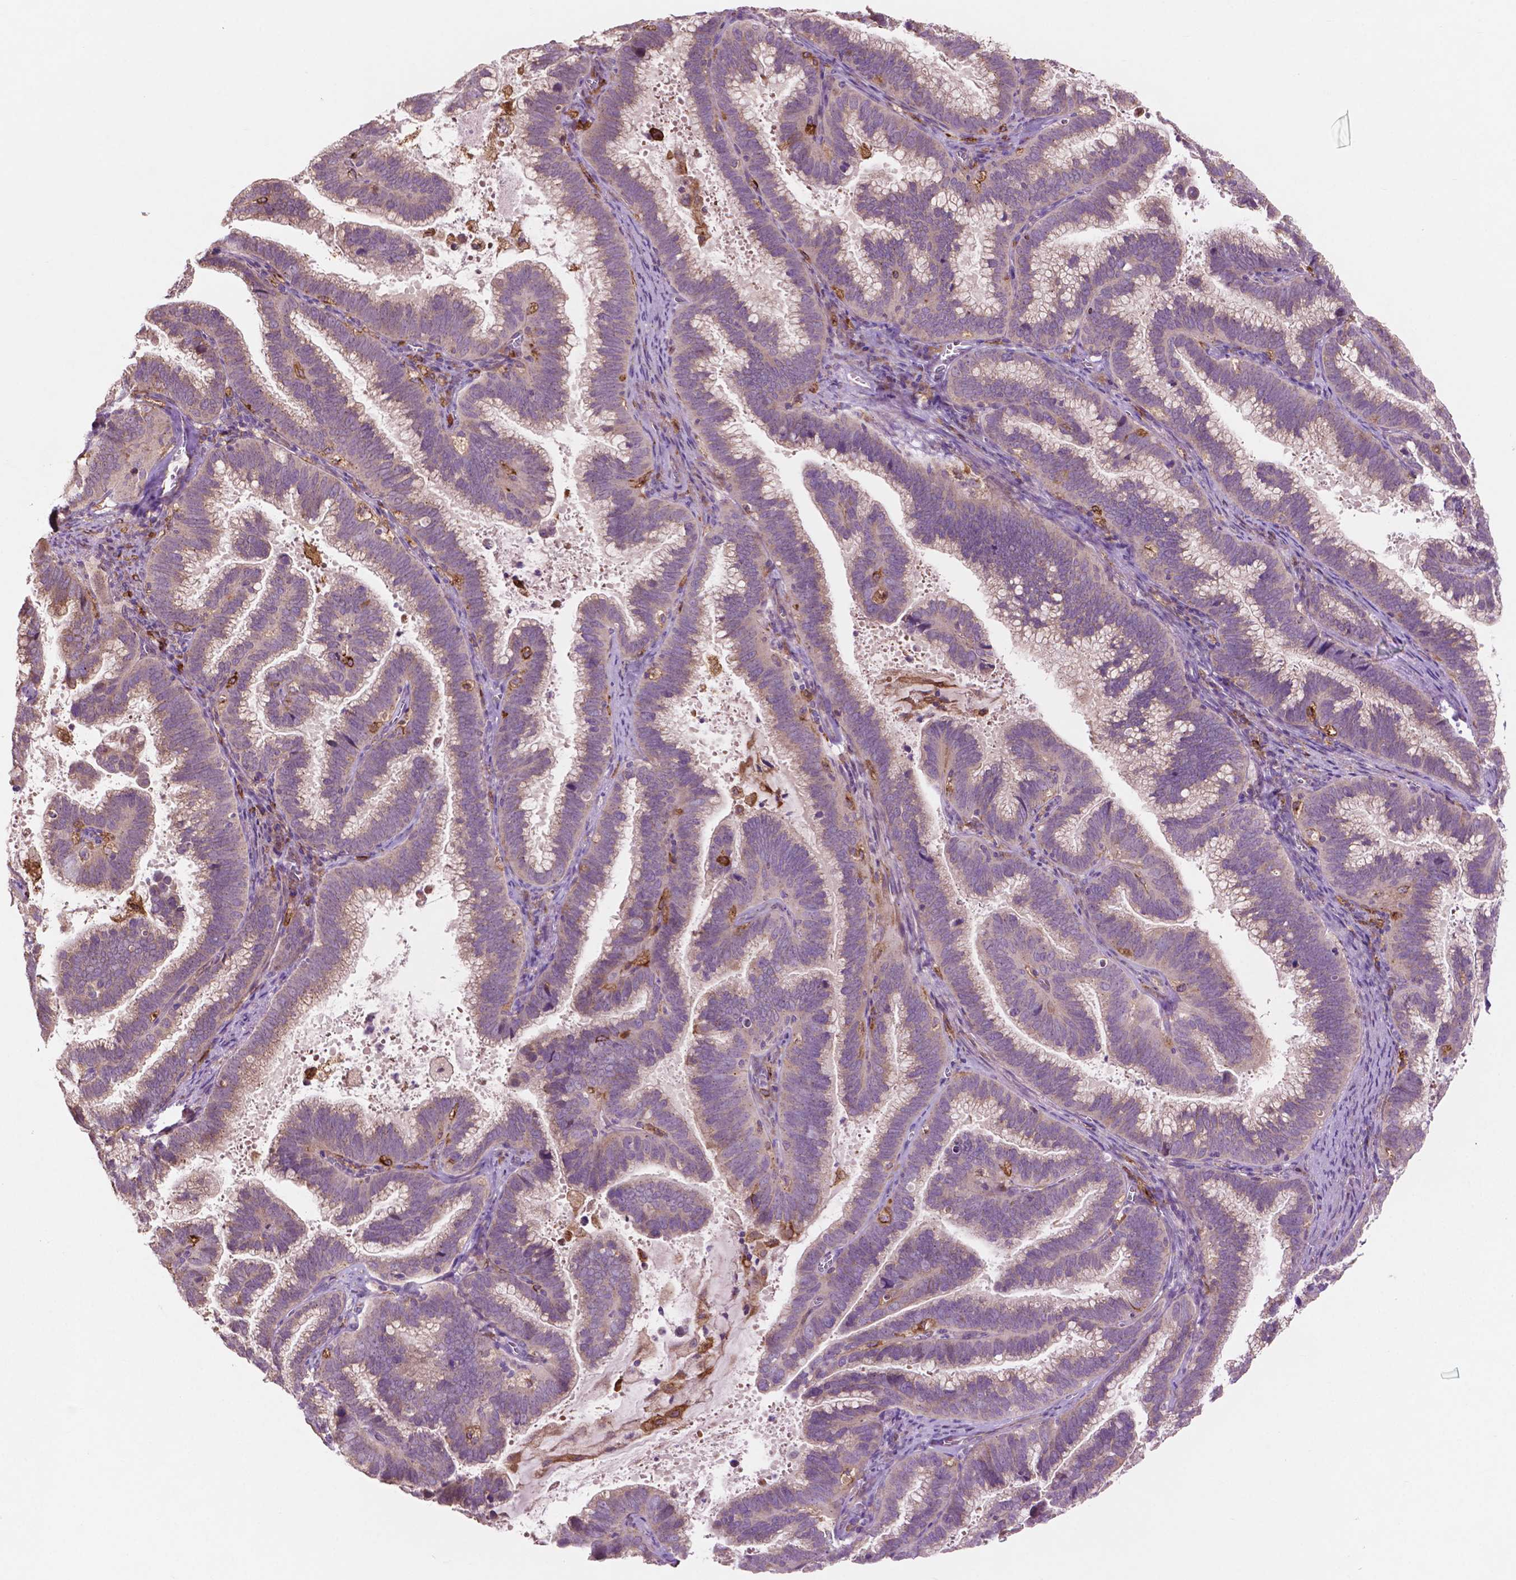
{"staining": {"intensity": "negative", "quantity": "none", "location": "none"}, "tissue": "cervical cancer", "cell_type": "Tumor cells", "image_type": "cancer", "snomed": [{"axis": "morphology", "description": "Adenocarcinoma, NOS"}, {"axis": "topography", "description": "Cervix"}], "caption": "DAB immunohistochemical staining of cervical adenocarcinoma exhibits no significant staining in tumor cells. (DAB immunohistochemistry (IHC) with hematoxylin counter stain).", "gene": "MBTPS1", "patient": {"sex": "female", "age": 61}}